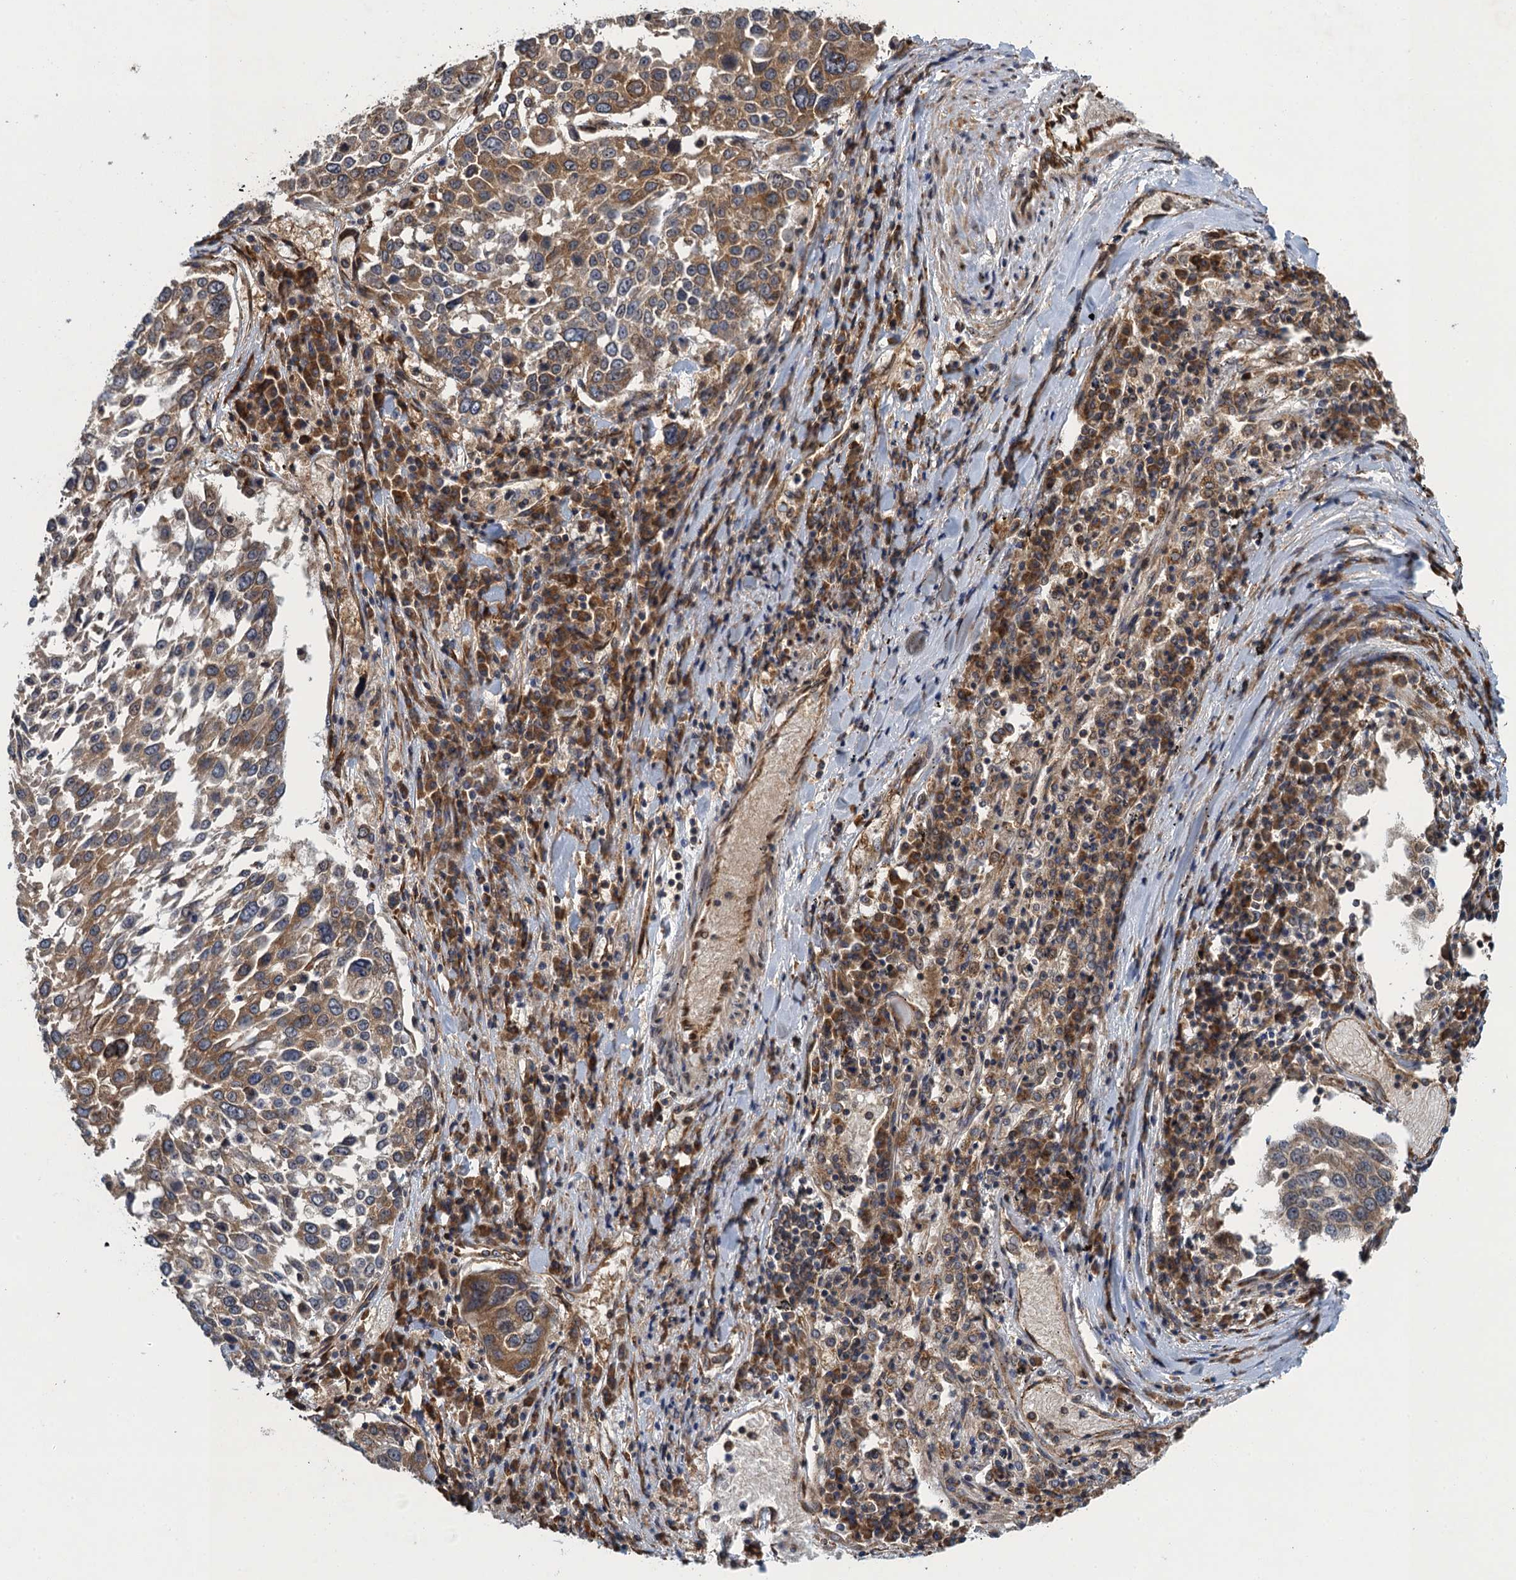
{"staining": {"intensity": "moderate", "quantity": ">75%", "location": "cytoplasmic/membranous"}, "tissue": "lung cancer", "cell_type": "Tumor cells", "image_type": "cancer", "snomed": [{"axis": "morphology", "description": "Squamous cell carcinoma, NOS"}, {"axis": "topography", "description": "Lung"}], "caption": "A brown stain highlights moderate cytoplasmic/membranous expression of a protein in lung cancer tumor cells.", "gene": "MDM1", "patient": {"sex": "male", "age": 65}}